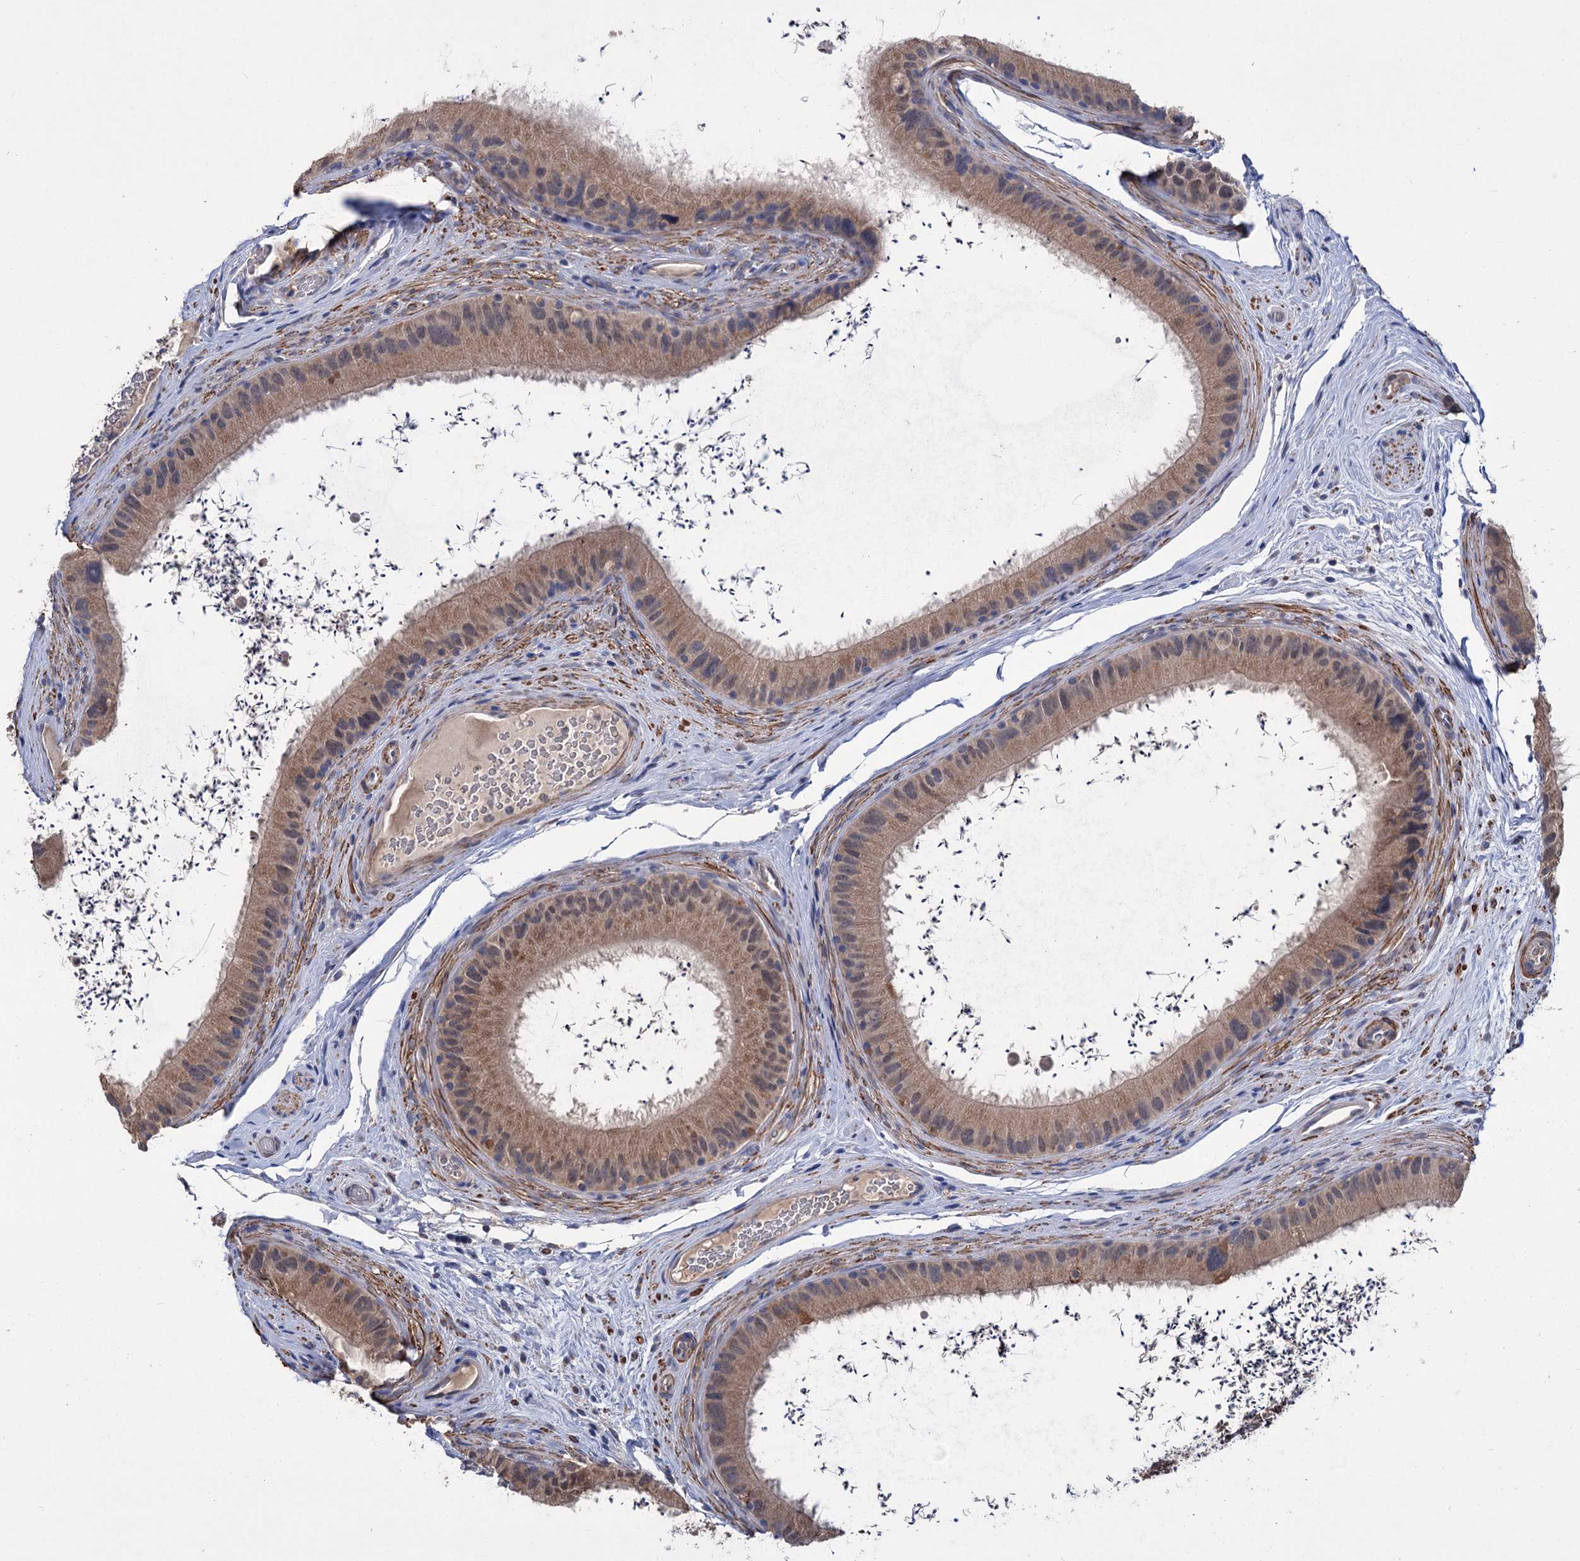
{"staining": {"intensity": "moderate", "quantity": ">75%", "location": "cytoplasmic/membranous"}, "tissue": "epididymis", "cell_type": "Glandular cells", "image_type": "normal", "snomed": [{"axis": "morphology", "description": "Normal tissue, NOS"}, {"axis": "topography", "description": "Epididymis, spermatic cord, NOS"}], "caption": "Immunohistochemistry (IHC) micrograph of normal epididymis: epididymis stained using IHC demonstrates medium levels of moderate protein expression localized specifically in the cytoplasmic/membranous of glandular cells, appearing as a cytoplasmic/membranous brown color.", "gene": "CLPB", "patient": {"sex": "male", "age": 50}}